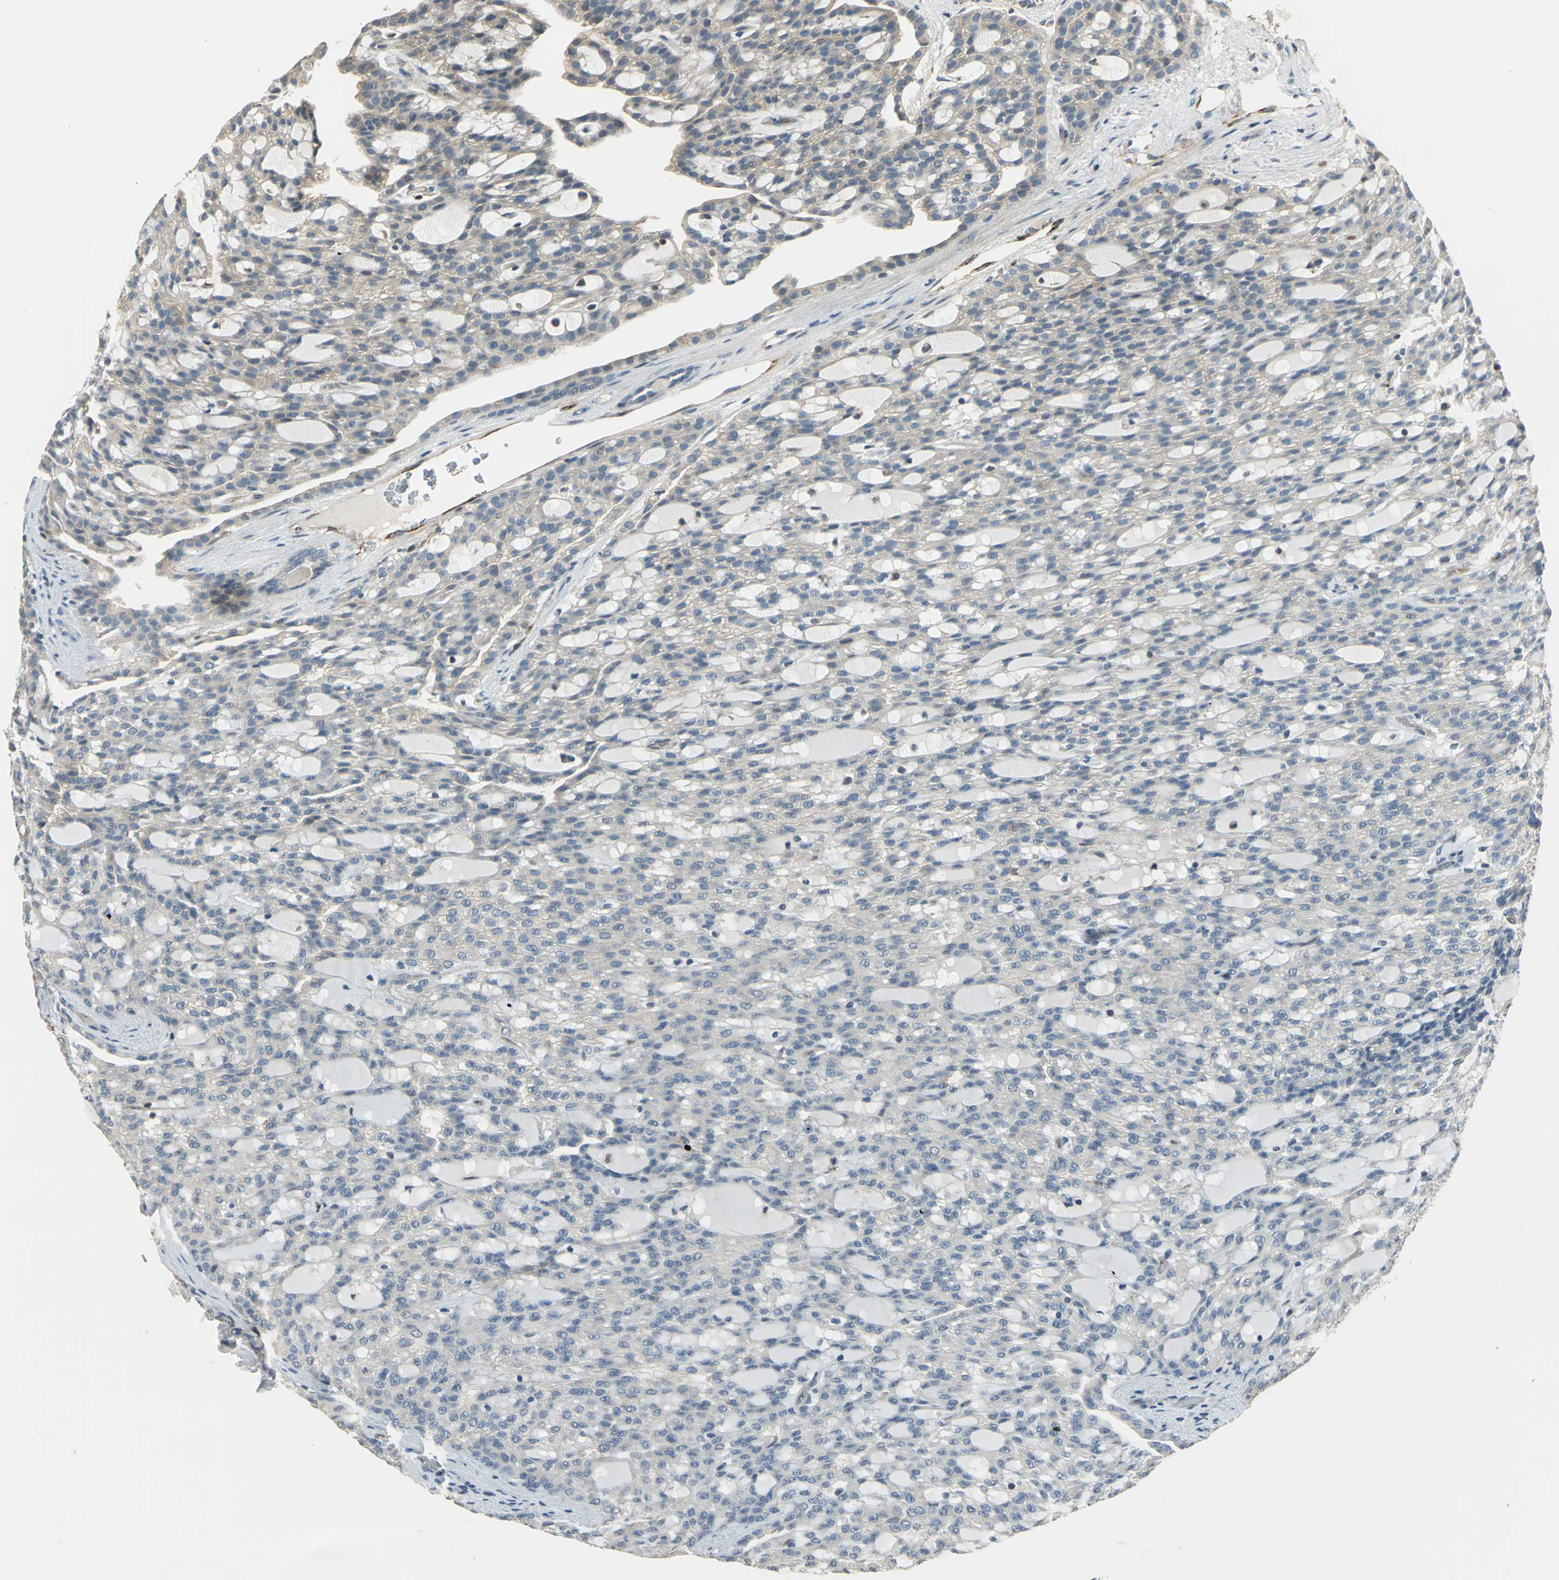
{"staining": {"intensity": "weak", "quantity": "<25%", "location": "cytoplasmic/membranous"}, "tissue": "renal cancer", "cell_type": "Tumor cells", "image_type": "cancer", "snomed": [{"axis": "morphology", "description": "Adenocarcinoma, NOS"}, {"axis": "topography", "description": "Kidney"}], "caption": "DAB immunohistochemical staining of adenocarcinoma (renal) shows no significant positivity in tumor cells.", "gene": "RAPGEF1", "patient": {"sex": "male", "age": 63}}